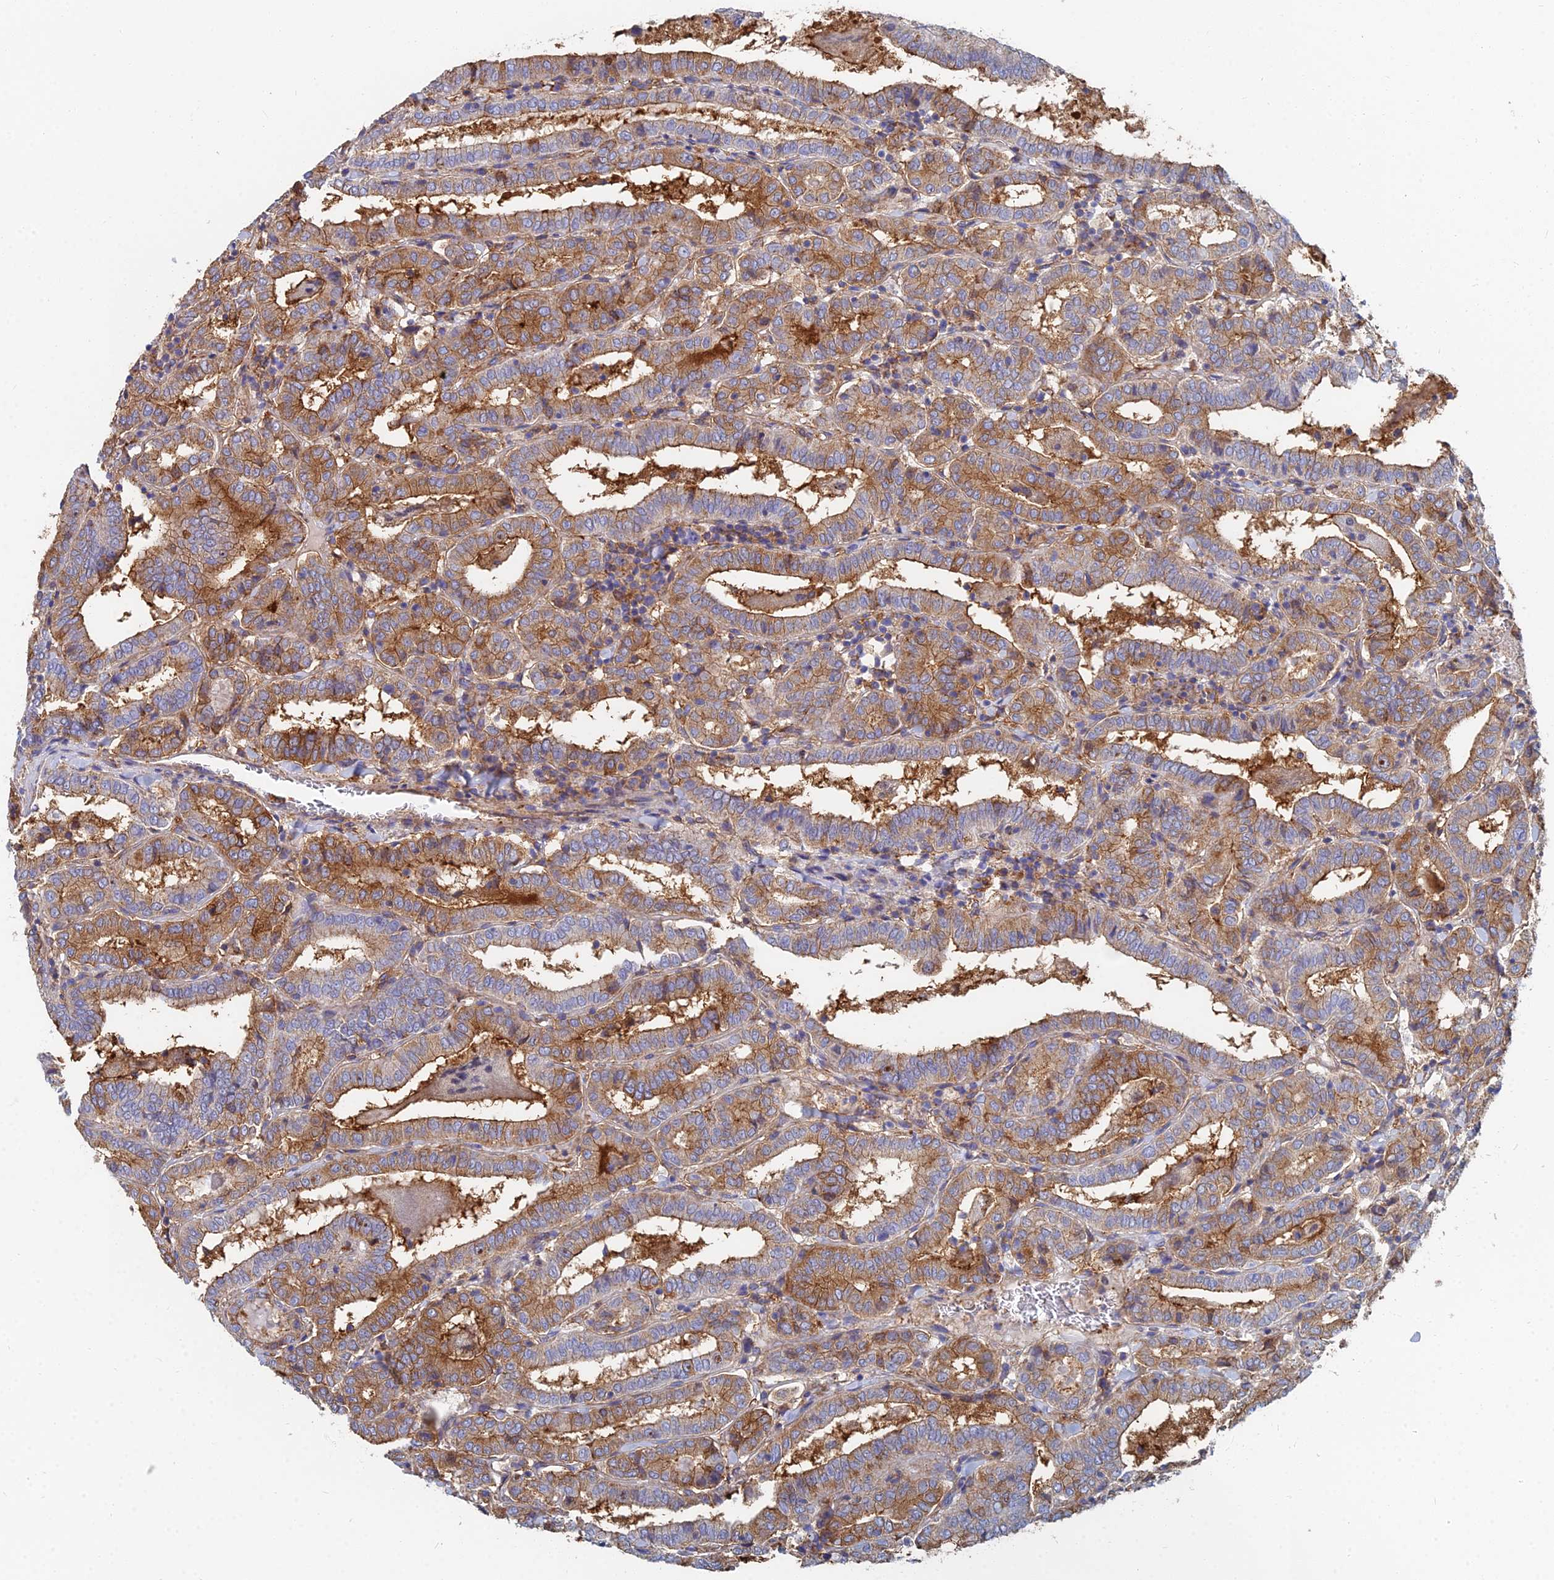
{"staining": {"intensity": "moderate", "quantity": "25%-75%", "location": "cytoplasmic/membranous"}, "tissue": "thyroid cancer", "cell_type": "Tumor cells", "image_type": "cancer", "snomed": [{"axis": "morphology", "description": "Papillary adenocarcinoma, NOS"}, {"axis": "topography", "description": "Thyroid gland"}], "caption": "Papillary adenocarcinoma (thyroid) stained for a protein displays moderate cytoplasmic/membranous positivity in tumor cells.", "gene": "GPR42", "patient": {"sex": "female", "age": 72}}